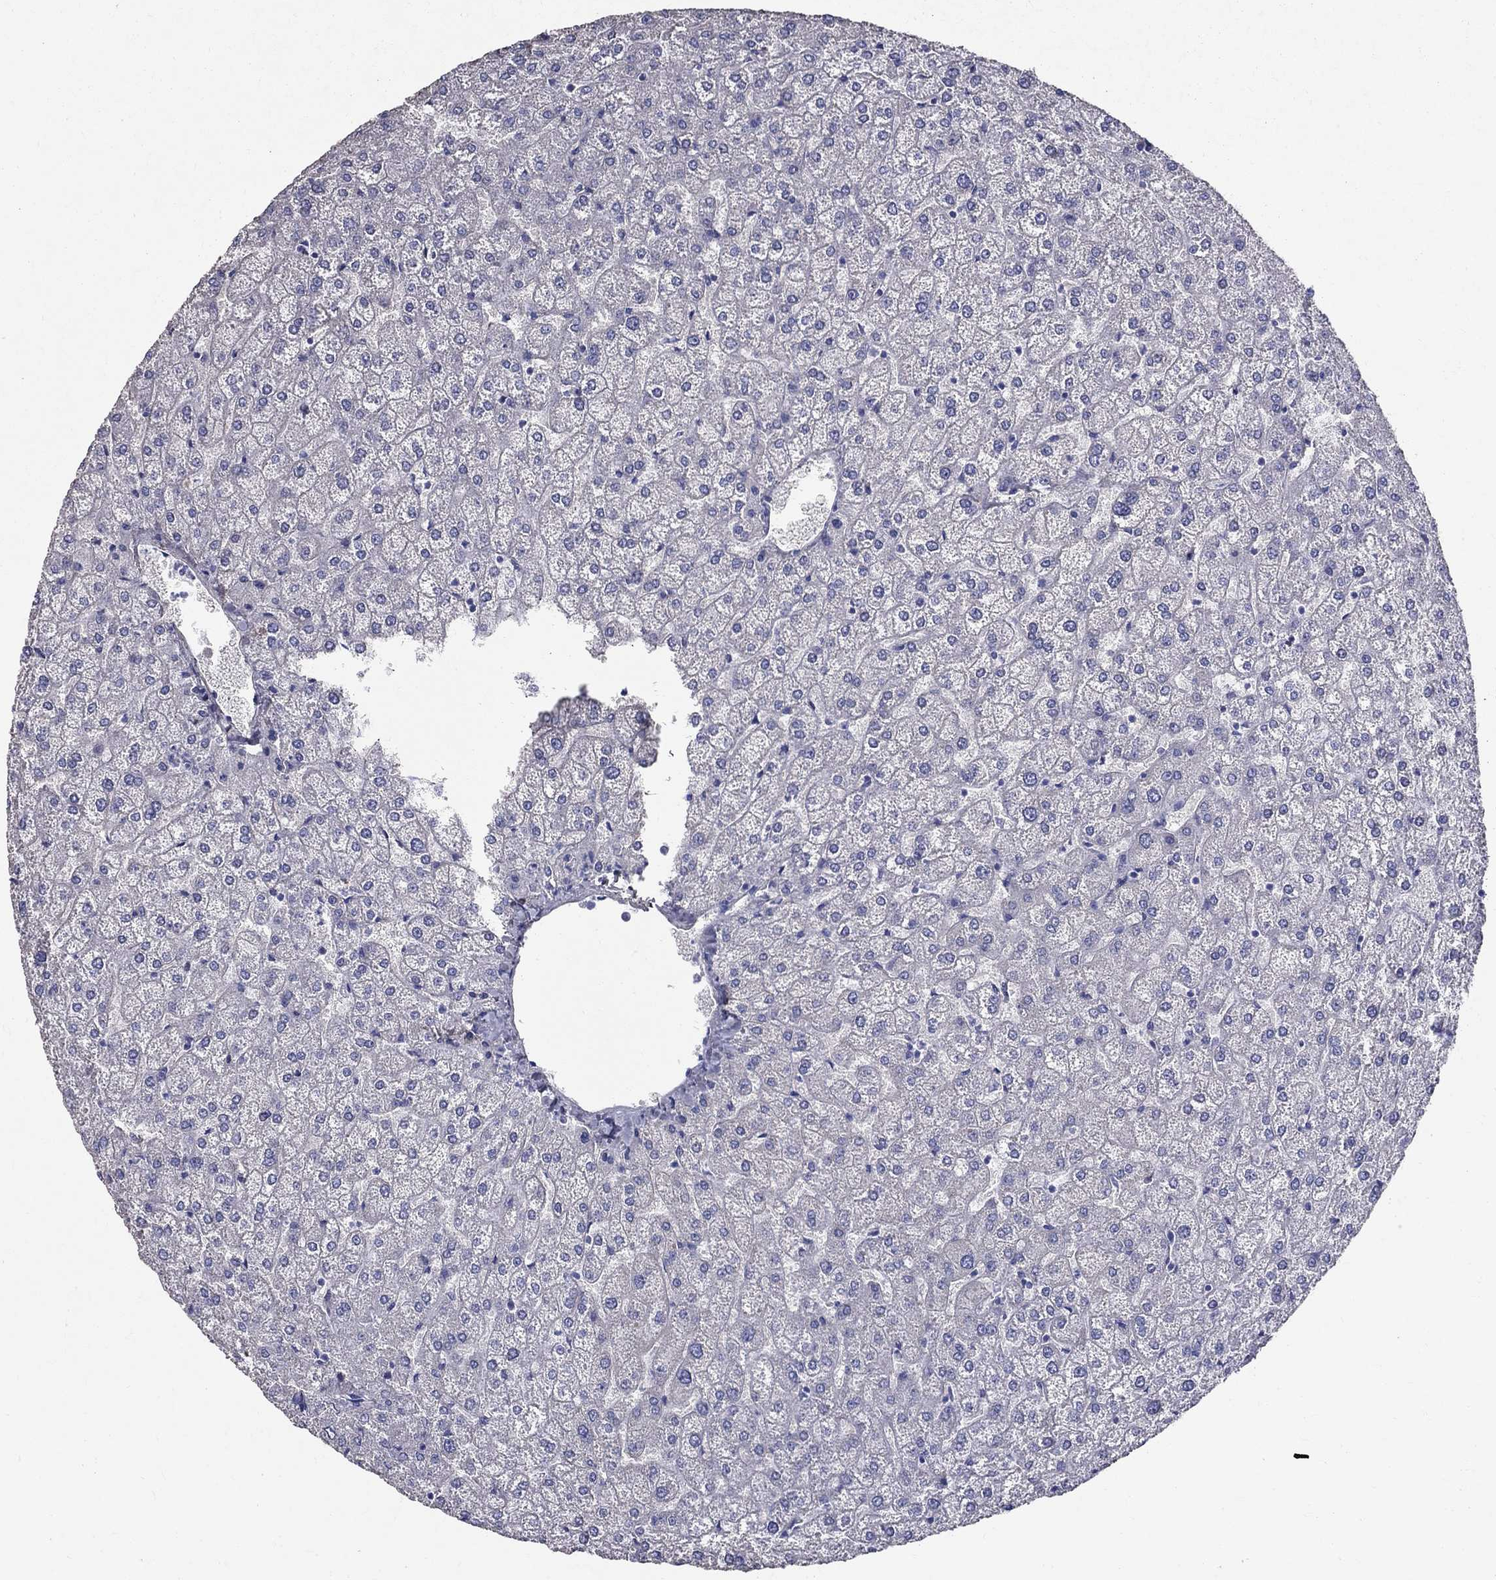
{"staining": {"intensity": "negative", "quantity": "none", "location": "none"}, "tissue": "liver", "cell_type": "Cholangiocytes", "image_type": "normal", "snomed": [{"axis": "morphology", "description": "Normal tissue, NOS"}, {"axis": "topography", "description": "Liver"}], "caption": "IHC image of benign liver: liver stained with DAB demonstrates no significant protein staining in cholangiocytes.", "gene": "ANXA10", "patient": {"sex": "female", "age": 32}}